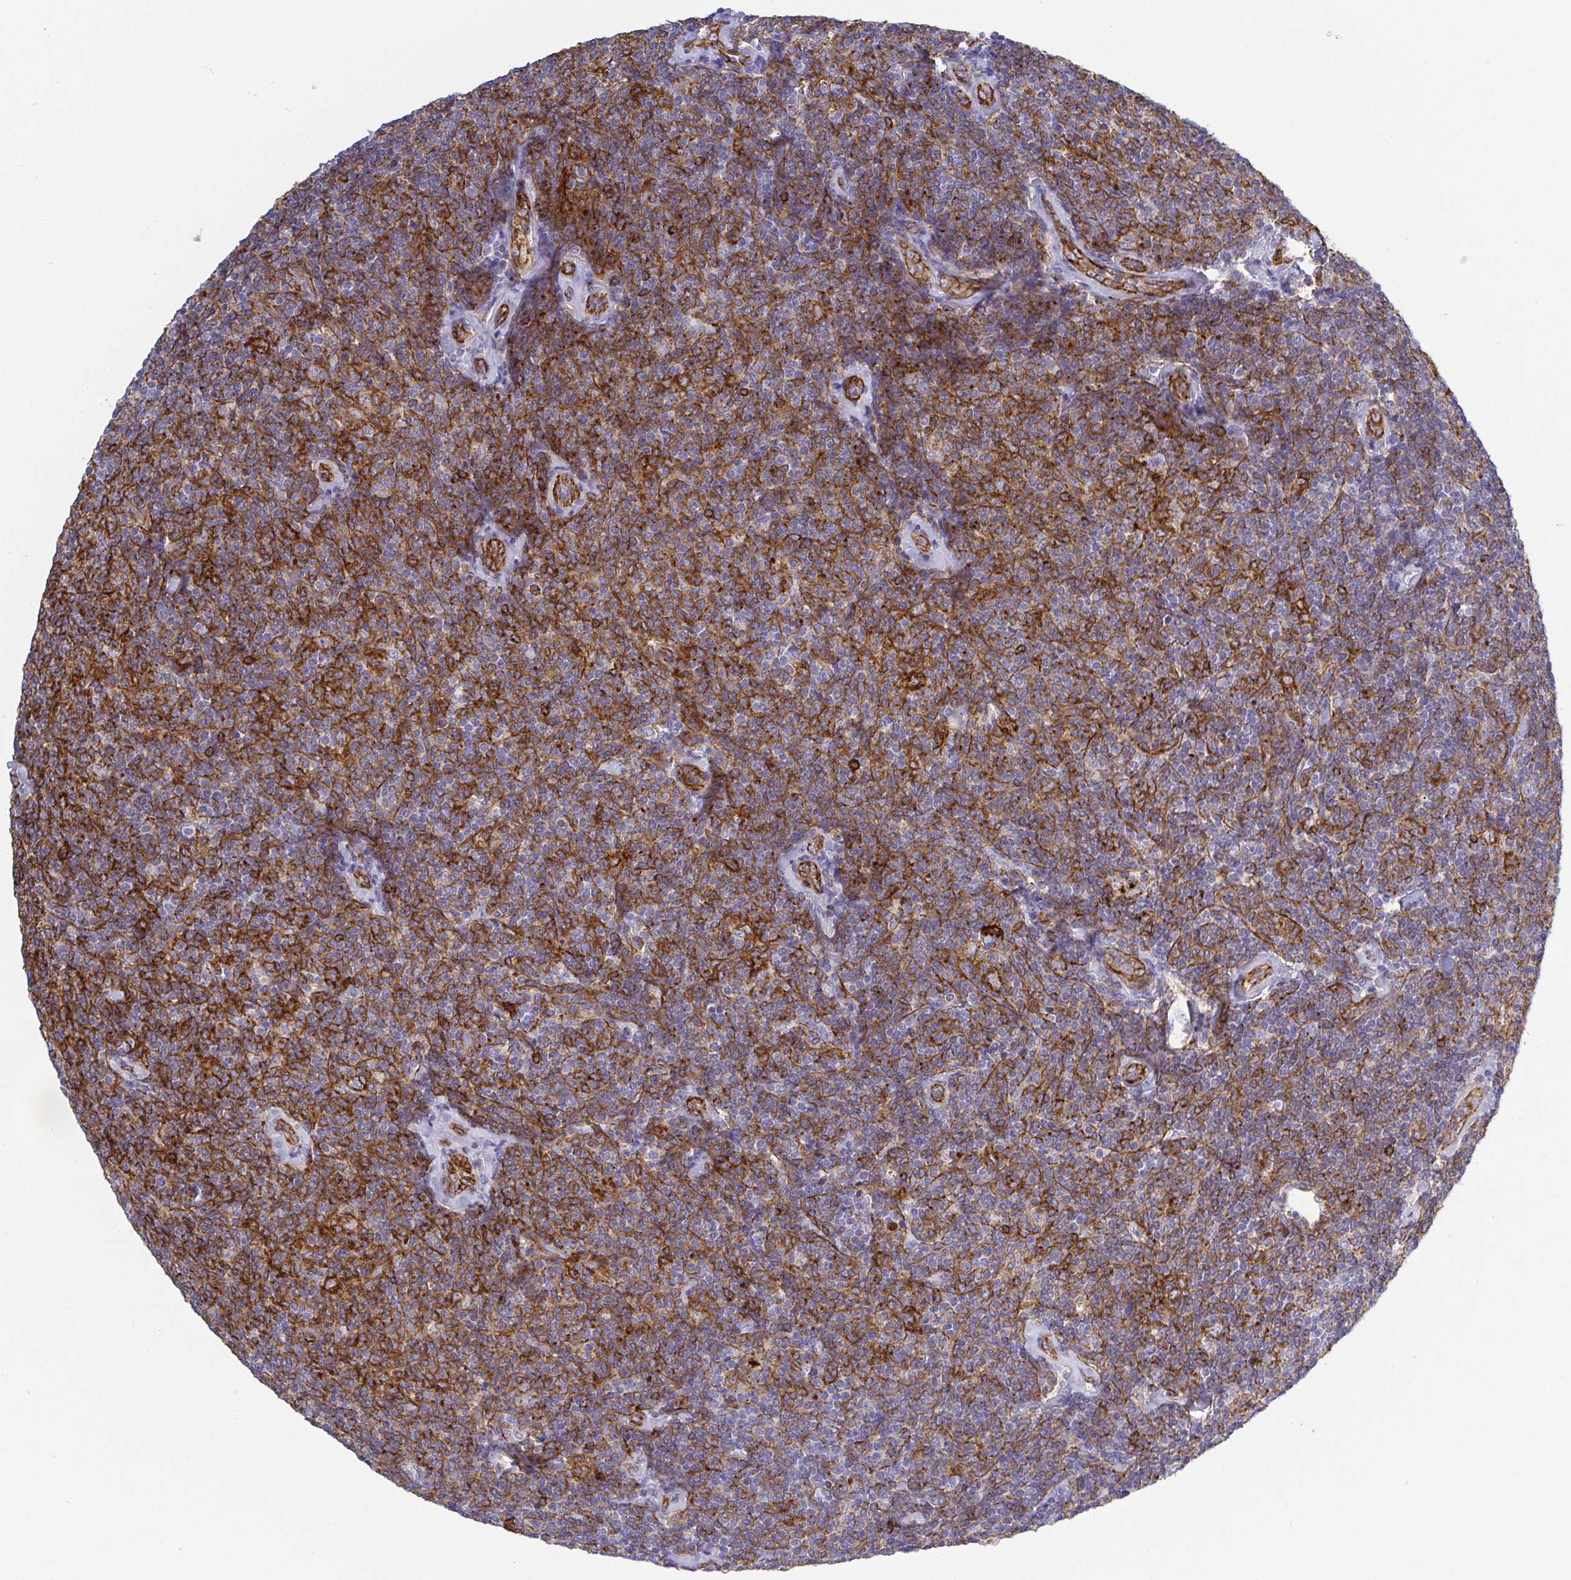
{"staining": {"intensity": "moderate", "quantity": ">75%", "location": "cytoplasmic/membranous"}, "tissue": "lymphoma", "cell_type": "Tumor cells", "image_type": "cancer", "snomed": [{"axis": "morphology", "description": "Malignant lymphoma, non-Hodgkin's type, Low grade"}, {"axis": "topography", "description": "Lymph node"}], "caption": "High-power microscopy captured an immunohistochemistry image of lymphoma, revealing moderate cytoplasmic/membranous expression in about >75% of tumor cells.", "gene": "LIMA1", "patient": {"sex": "female", "age": 56}}